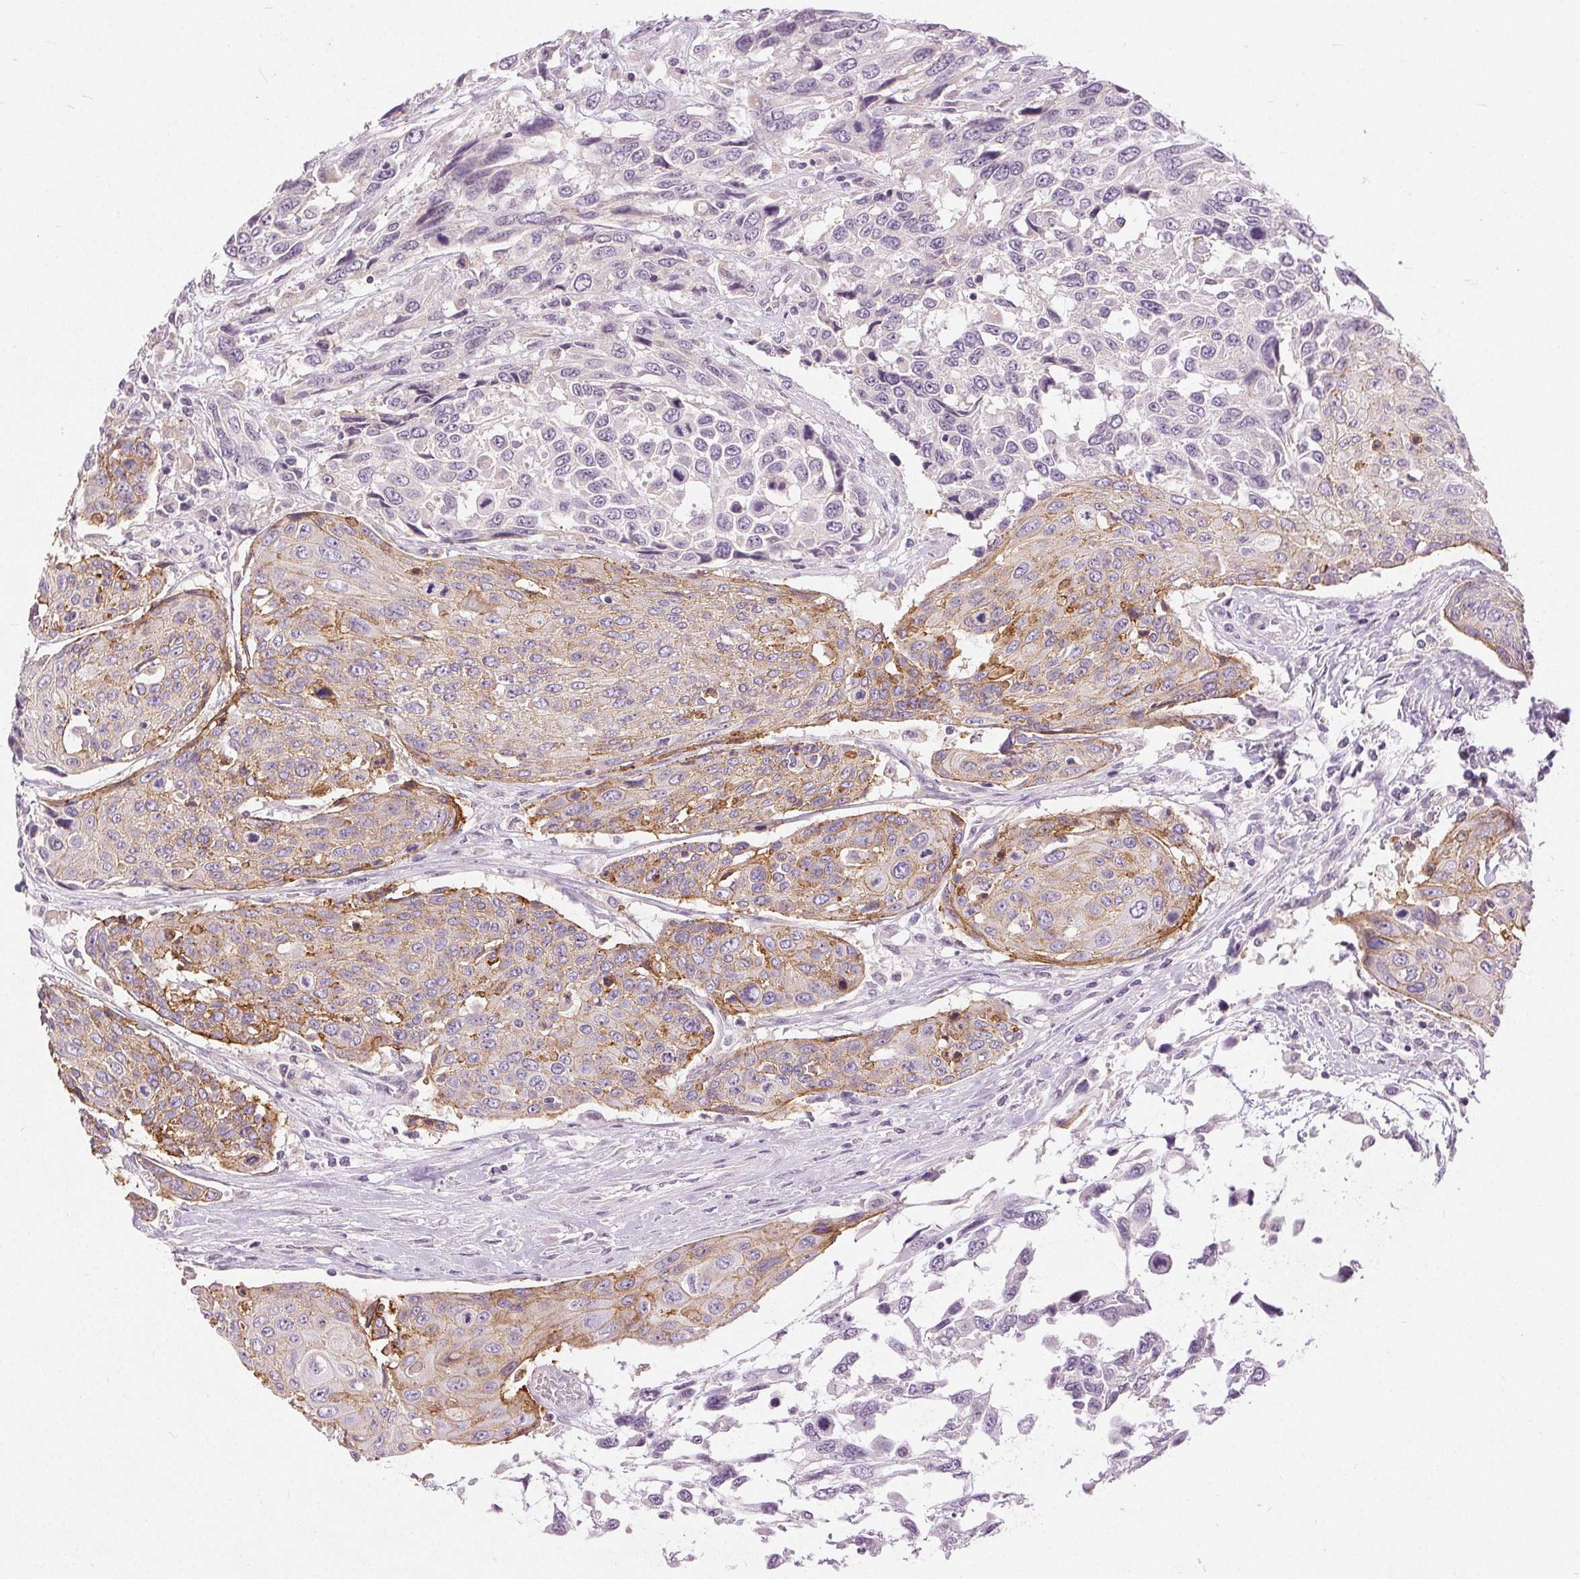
{"staining": {"intensity": "moderate", "quantity": "<25%", "location": "cytoplasmic/membranous"}, "tissue": "urothelial cancer", "cell_type": "Tumor cells", "image_type": "cancer", "snomed": [{"axis": "morphology", "description": "Urothelial carcinoma, High grade"}, {"axis": "topography", "description": "Urinary bladder"}], "caption": "Urothelial carcinoma (high-grade) stained with a brown dye demonstrates moderate cytoplasmic/membranous positive positivity in approximately <25% of tumor cells.", "gene": "DSG3", "patient": {"sex": "female", "age": 70}}